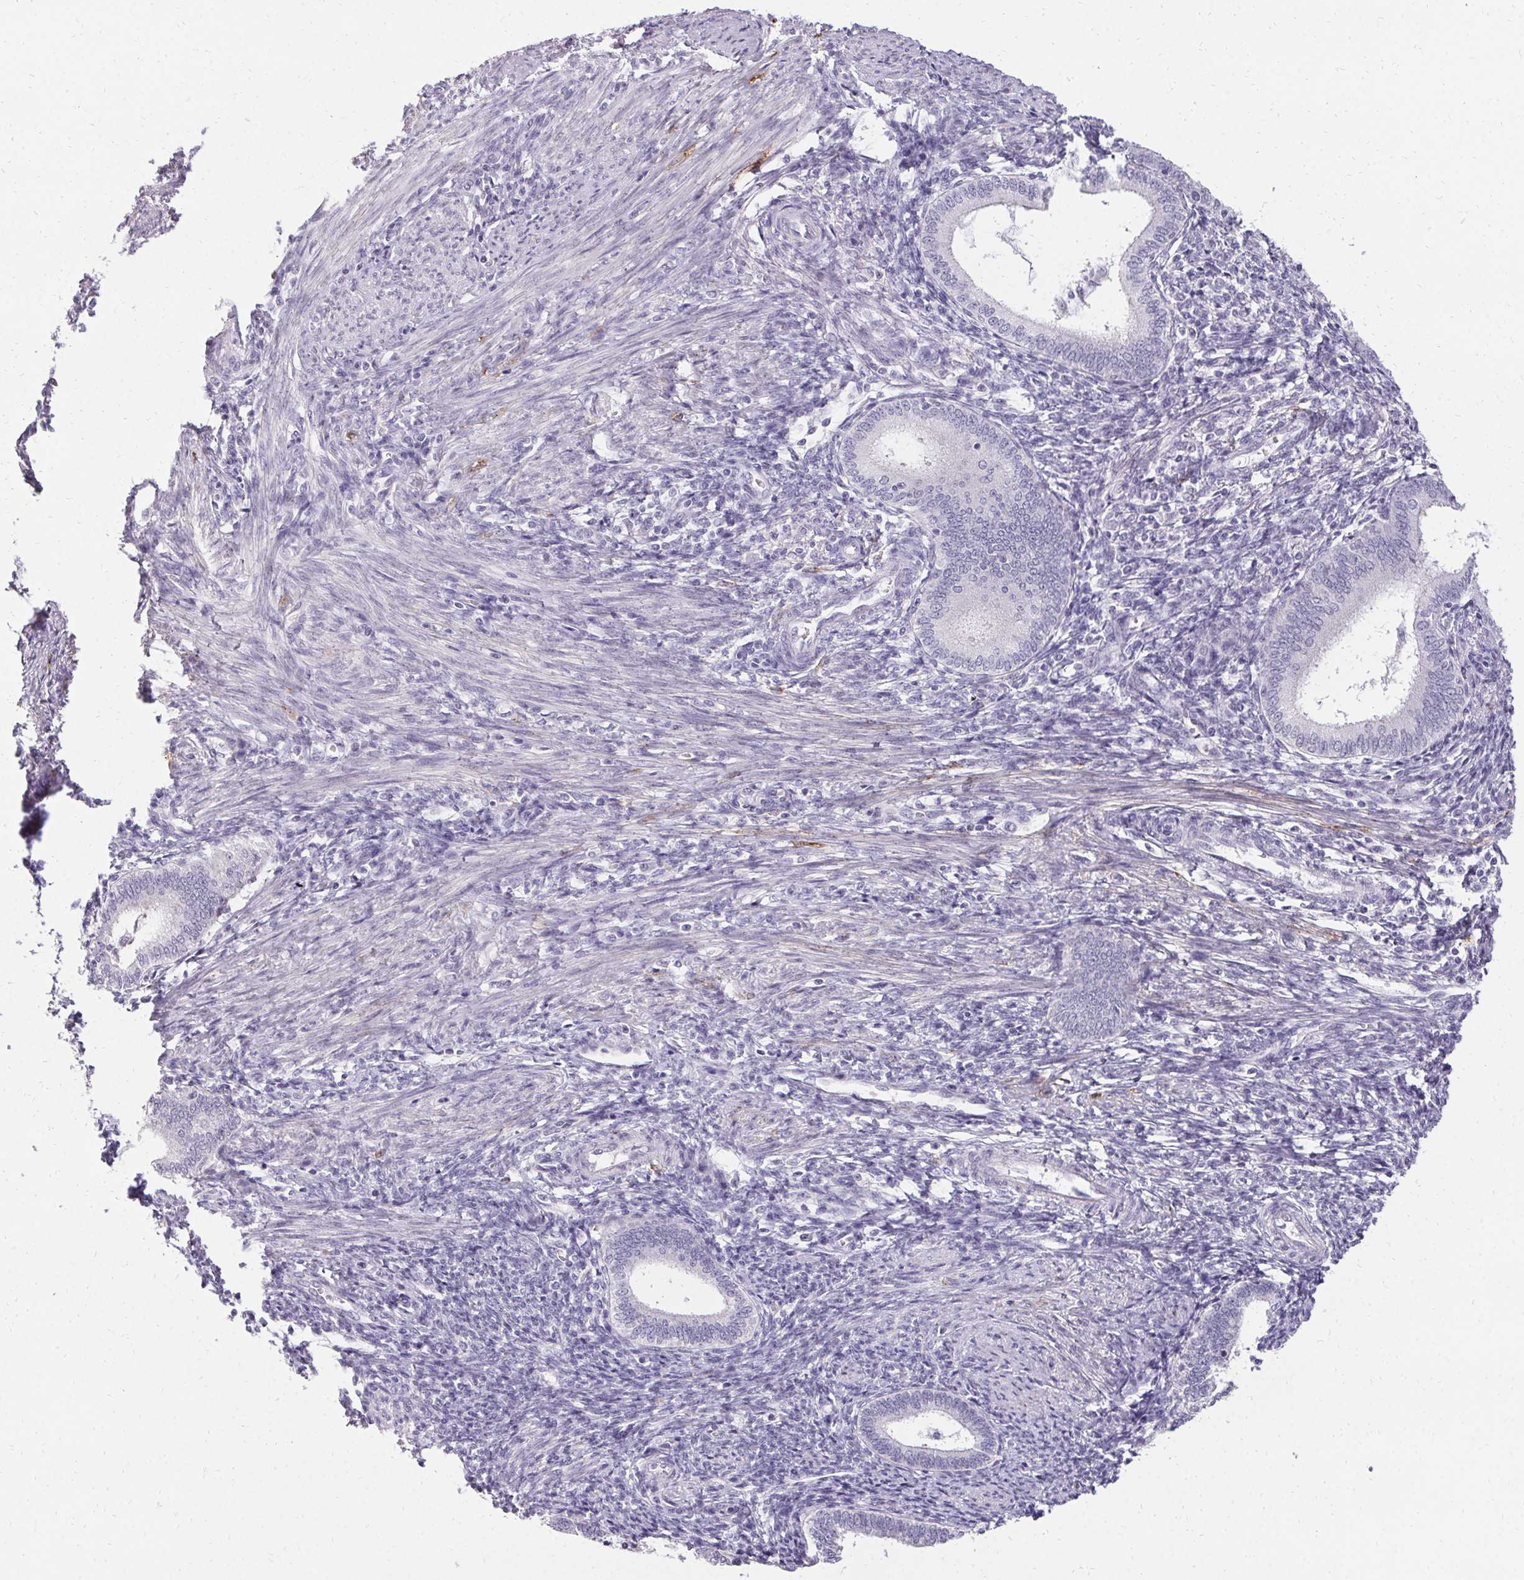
{"staining": {"intensity": "negative", "quantity": "none", "location": "none"}, "tissue": "endometrium", "cell_type": "Cells in endometrial stroma", "image_type": "normal", "snomed": [{"axis": "morphology", "description": "Normal tissue, NOS"}, {"axis": "topography", "description": "Endometrium"}], "caption": "IHC image of benign endometrium: human endometrium stained with DAB displays no significant protein expression in cells in endometrial stroma.", "gene": "PMEL", "patient": {"sex": "female", "age": 41}}